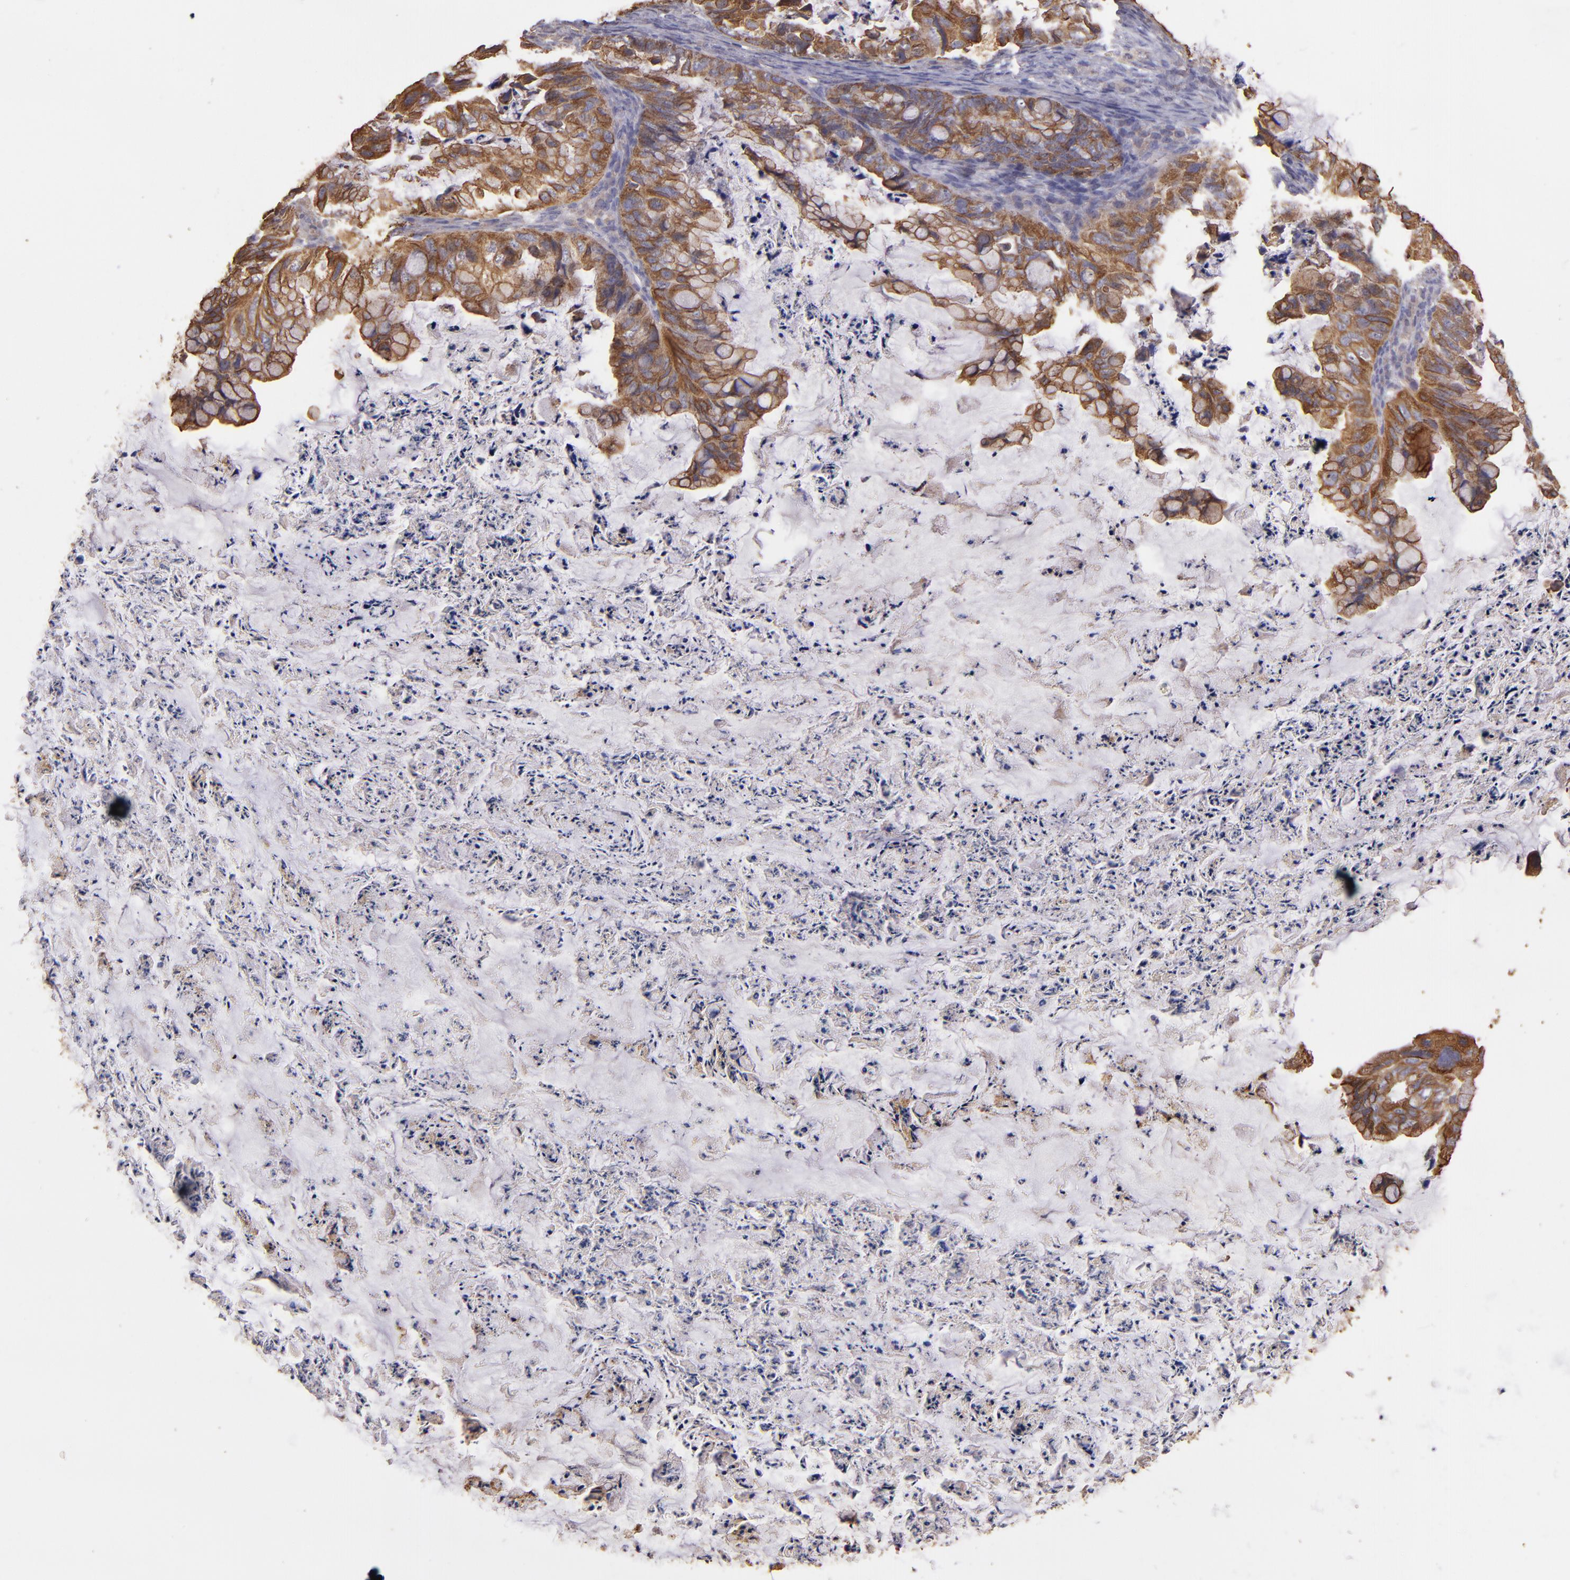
{"staining": {"intensity": "moderate", "quantity": ">75%", "location": "cytoplasmic/membranous"}, "tissue": "ovarian cancer", "cell_type": "Tumor cells", "image_type": "cancer", "snomed": [{"axis": "morphology", "description": "Cystadenocarcinoma, mucinous, NOS"}, {"axis": "topography", "description": "Ovary"}], "caption": "Protein staining of ovarian mucinous cystadenocarcinoma tissue shows moderate cytoplasmic/membranous positivity in approximately >75% of tumor cells.", "gene": "SRRD", "patient": {"sex": "female", "age": 36}}